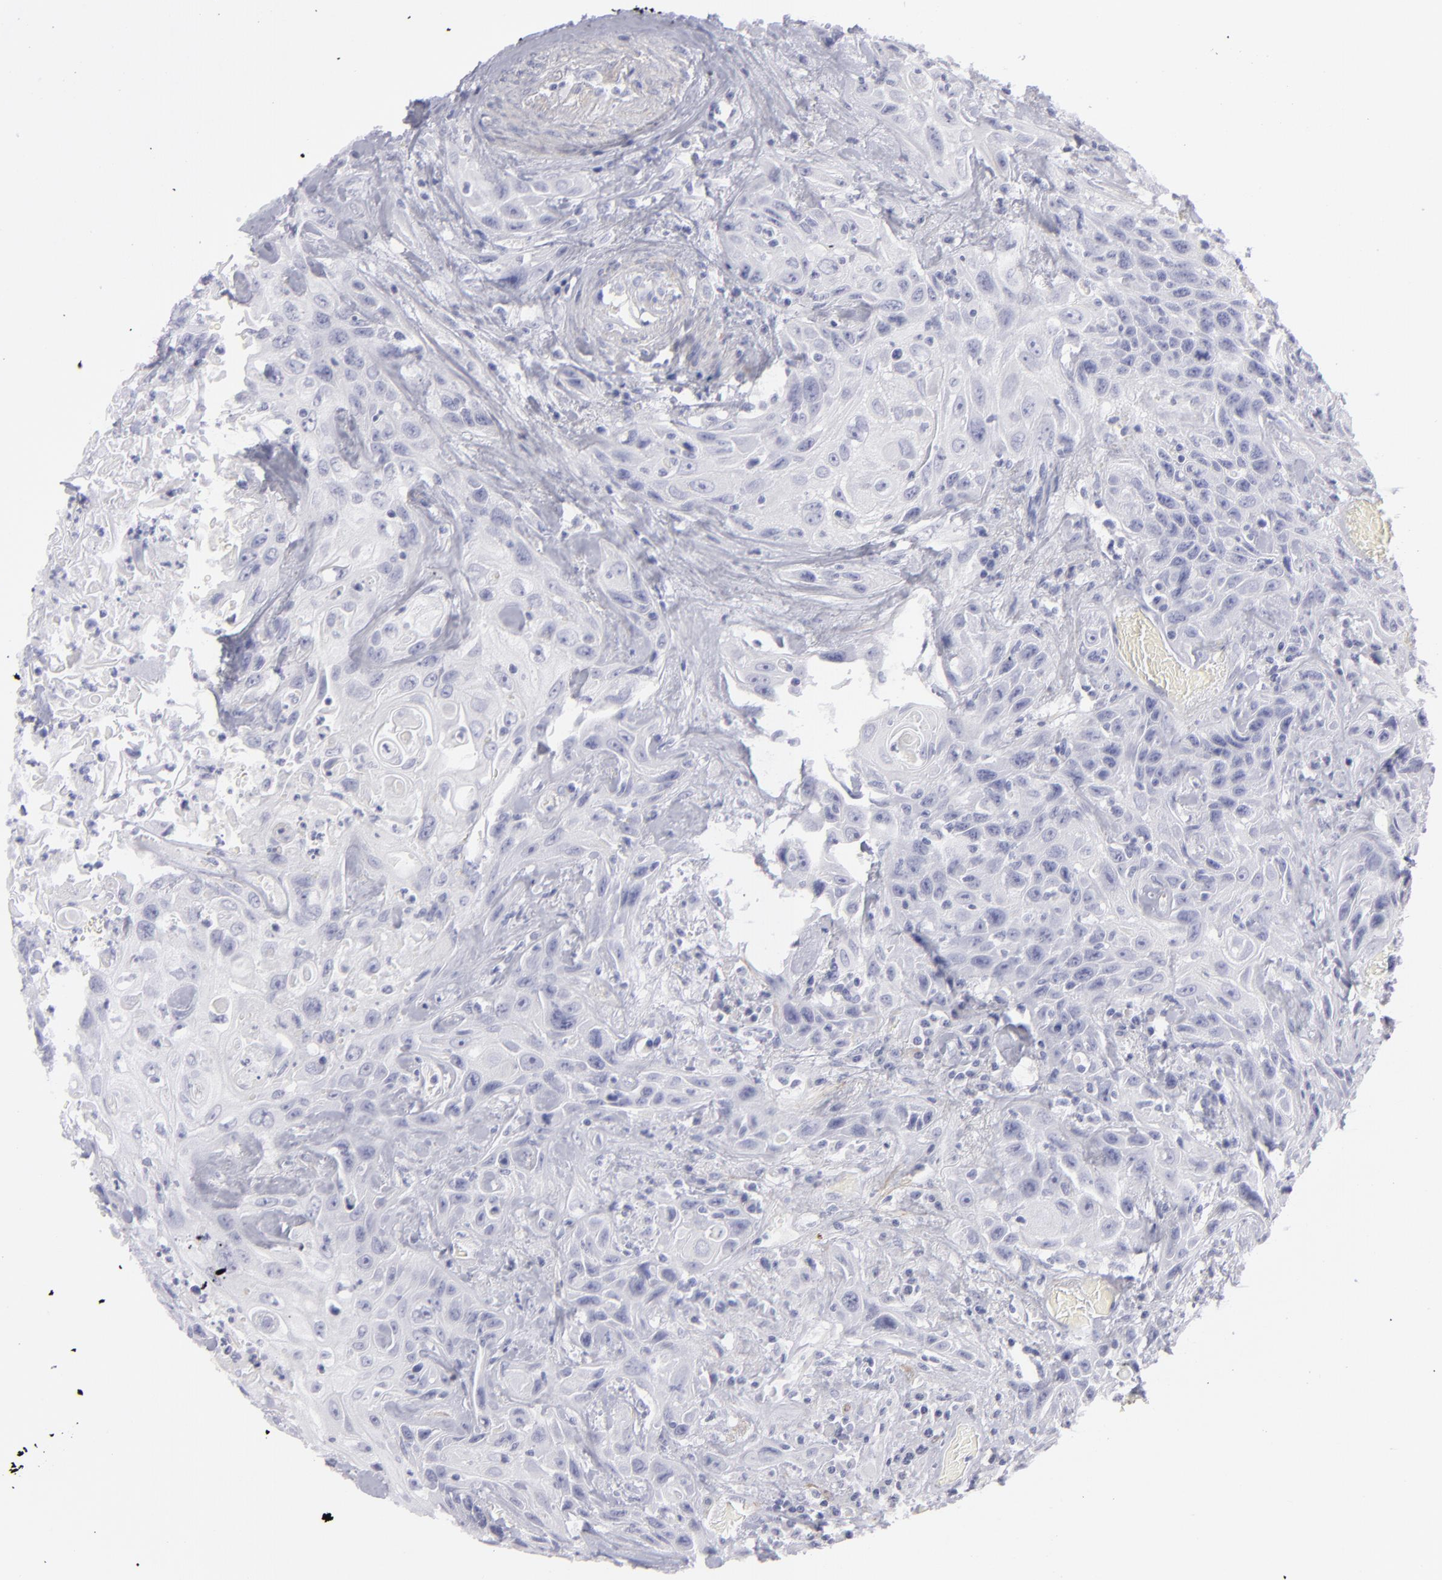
{"staining": {"intensity": "negative", "quantity": "none", "location": "none"}, "tissue": "urothelial cancer", "cell_type": "Tumor cells", "image_type": "cancer", "snomed": [{"axis": "morphology", "description": "Urothelial carcinoma, High grade"}, {"axis": "topography", "description": "Urinary bladder"}], "caption": "An immunohistochemistry photomicrograph of high-grade urothelial carcinoma is shown. There is no staining in tumor cells of high-grade urothelial carcinoma.", "gene": "MYH11", "patient": {"sex": "female", "age": 84}}